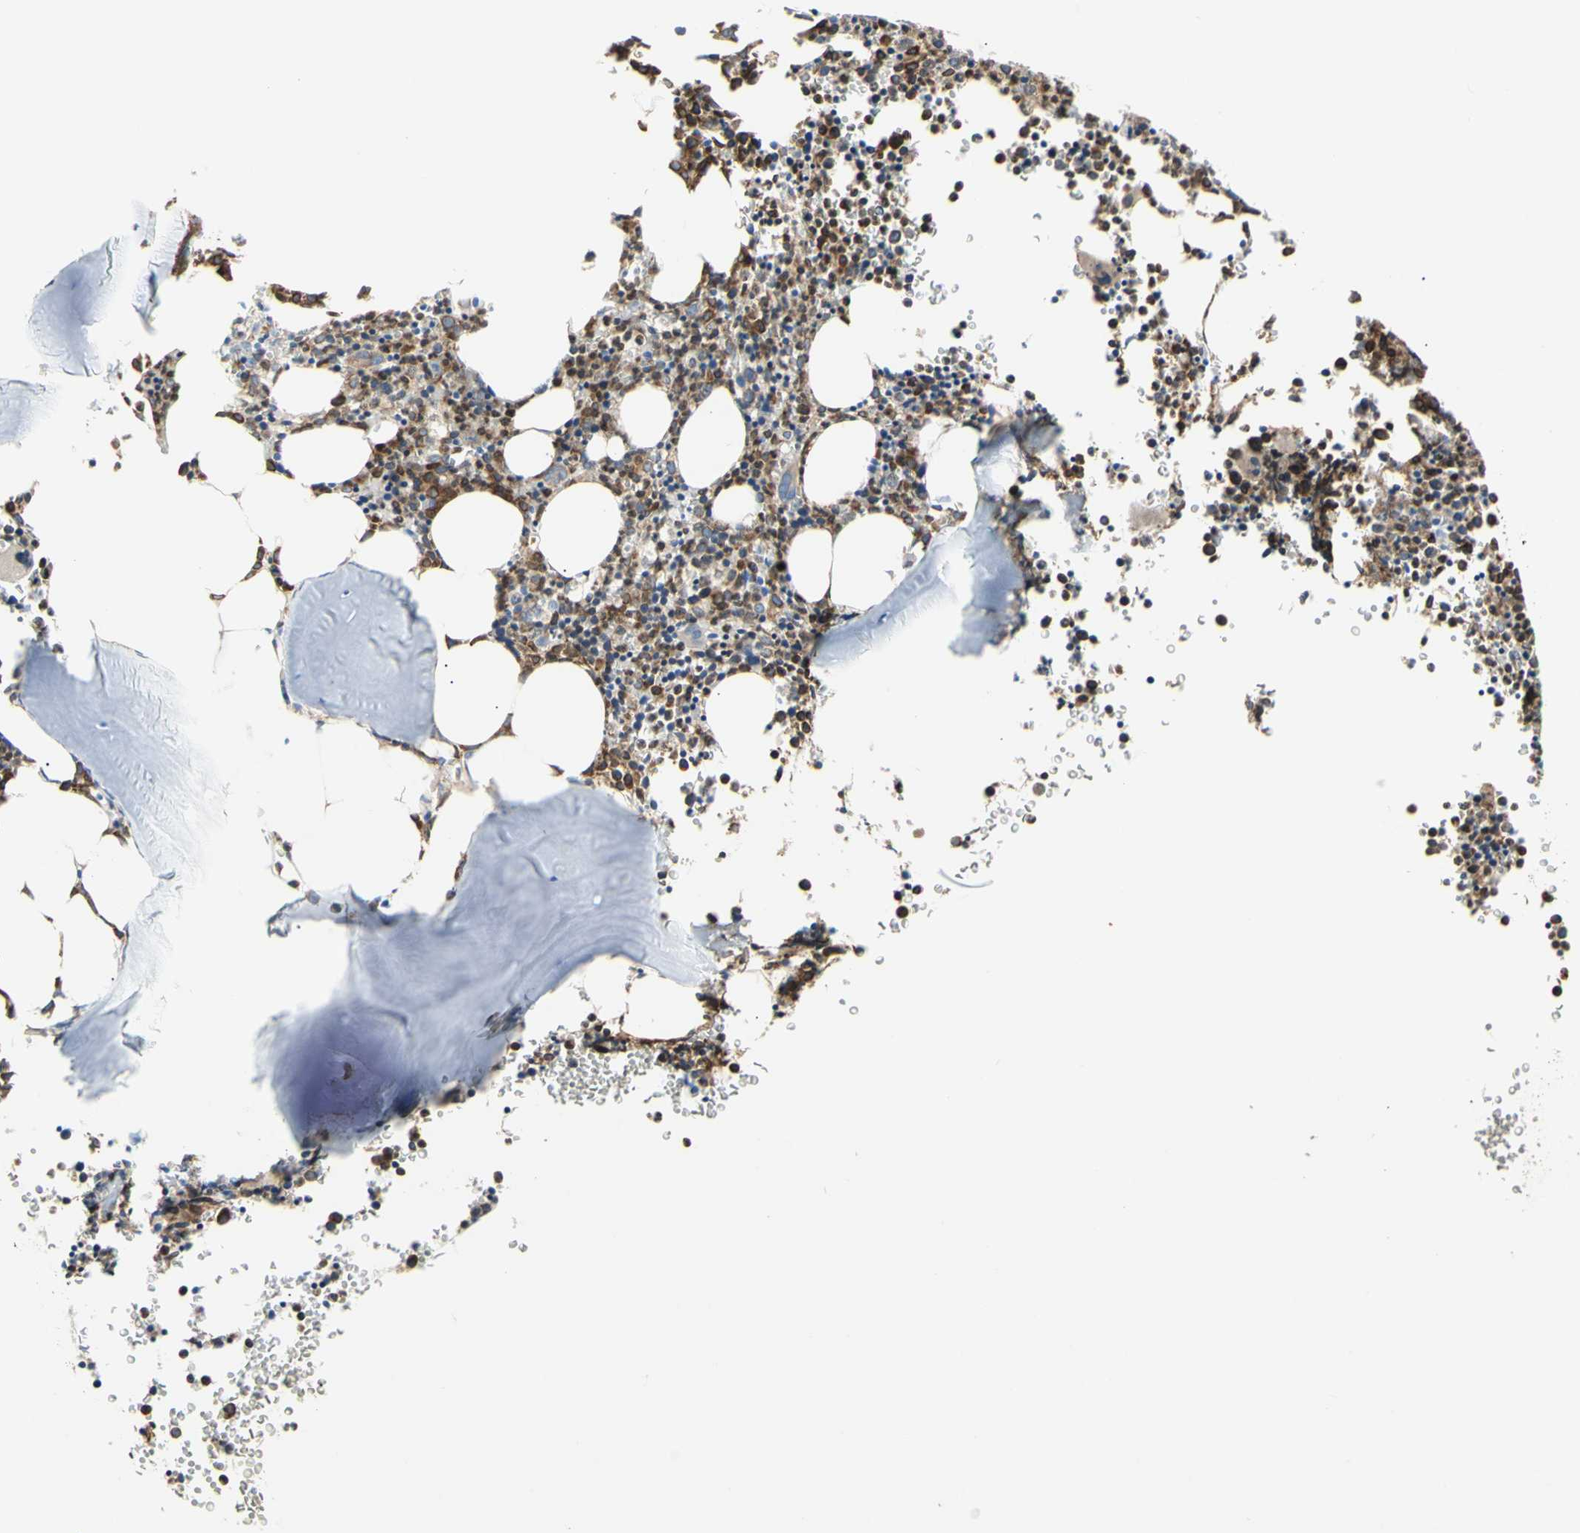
{"staining": {"intensity": "strong", "quantity": "25%-75%", "location": "cytoplasmic/membranous"}, "tissue": "bone marrow", "cell_type": "Hematopoietic cells", "image_type": "normal", "snomed": [{"axis": "morphology", "description": "Normal tissue, NOS"}, {"axis": "morphology", "description": "Inflammation, NOS"}, {"axis": "topography", "description": "Bone marrow"}], "caption": "A high amount of strong cytoplasmic/membranous staining is present in about 25%-75% of hematopoietic cells in unremarkable bone marrow. The staining was performed using DAB (3,3'-diaminobenzidine) to visualize the protein expression in brown, while the nuclei were stained in blue with hematoxylin (Magnification: 20x).", "gene": "ERLIN1", "patient": {"sex": "female", "age": 61}}